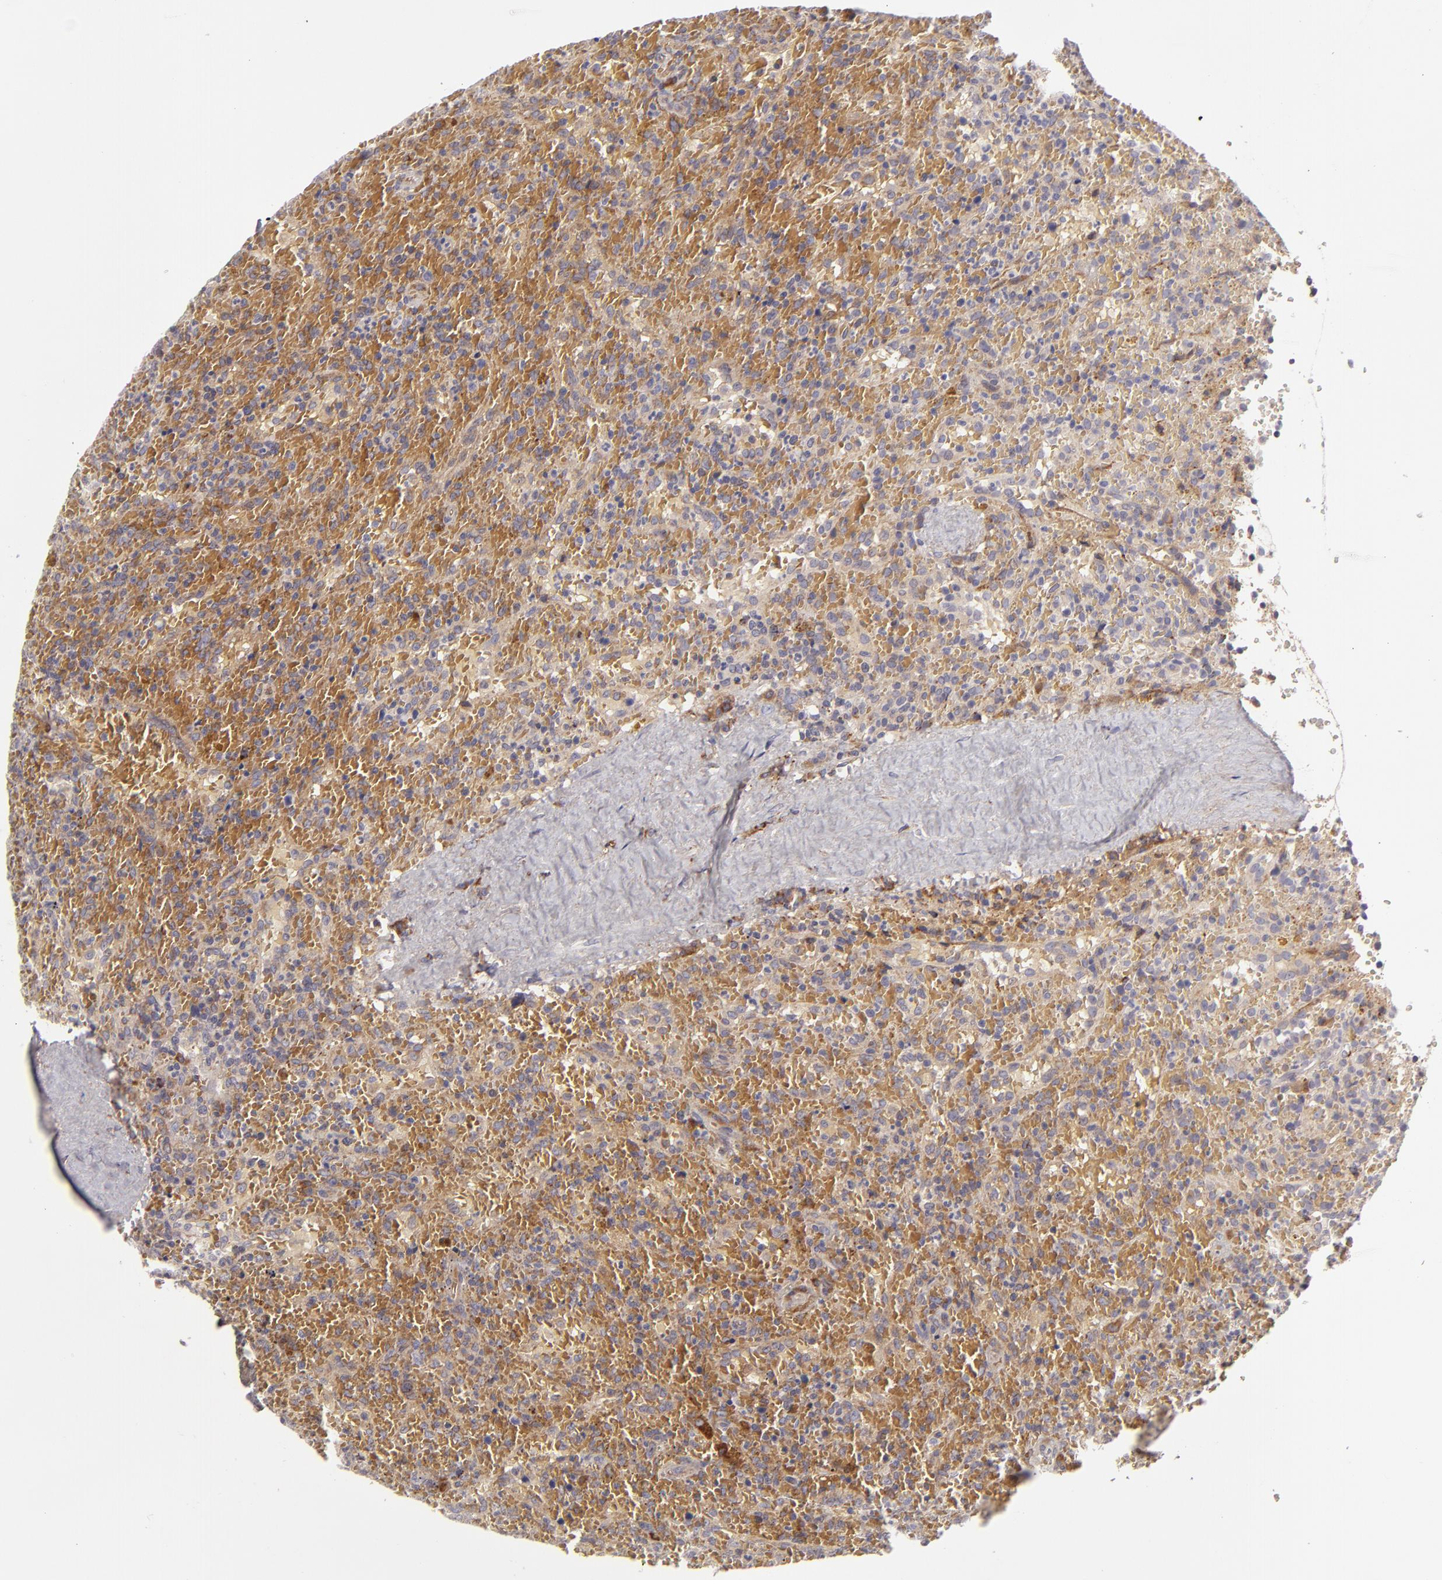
{"staining": {"intensity": "weak", "quantity": ">75%", "location": "cytoplasmic/membranous"}, "tissue": "lymphoma", "cell_type": "Tumor cells", "image_type": "cancer", "snomed": [{"axis": "morphology", "description": "Malignant lymphoma, non-Hodgkin's type, High grade"}, {"axis": "topography", "description": "Spleen"}, {"axis": "topography", "description": "Lymph node"}], "caption": "Immunohistochemical staining of human lymphoma shows low levels of weak cytoplasmic/membranous protein positivity in approximately >75% of tumor cells.", "gene": "CFB", "patient": {"sex": "female", "age": 70}}